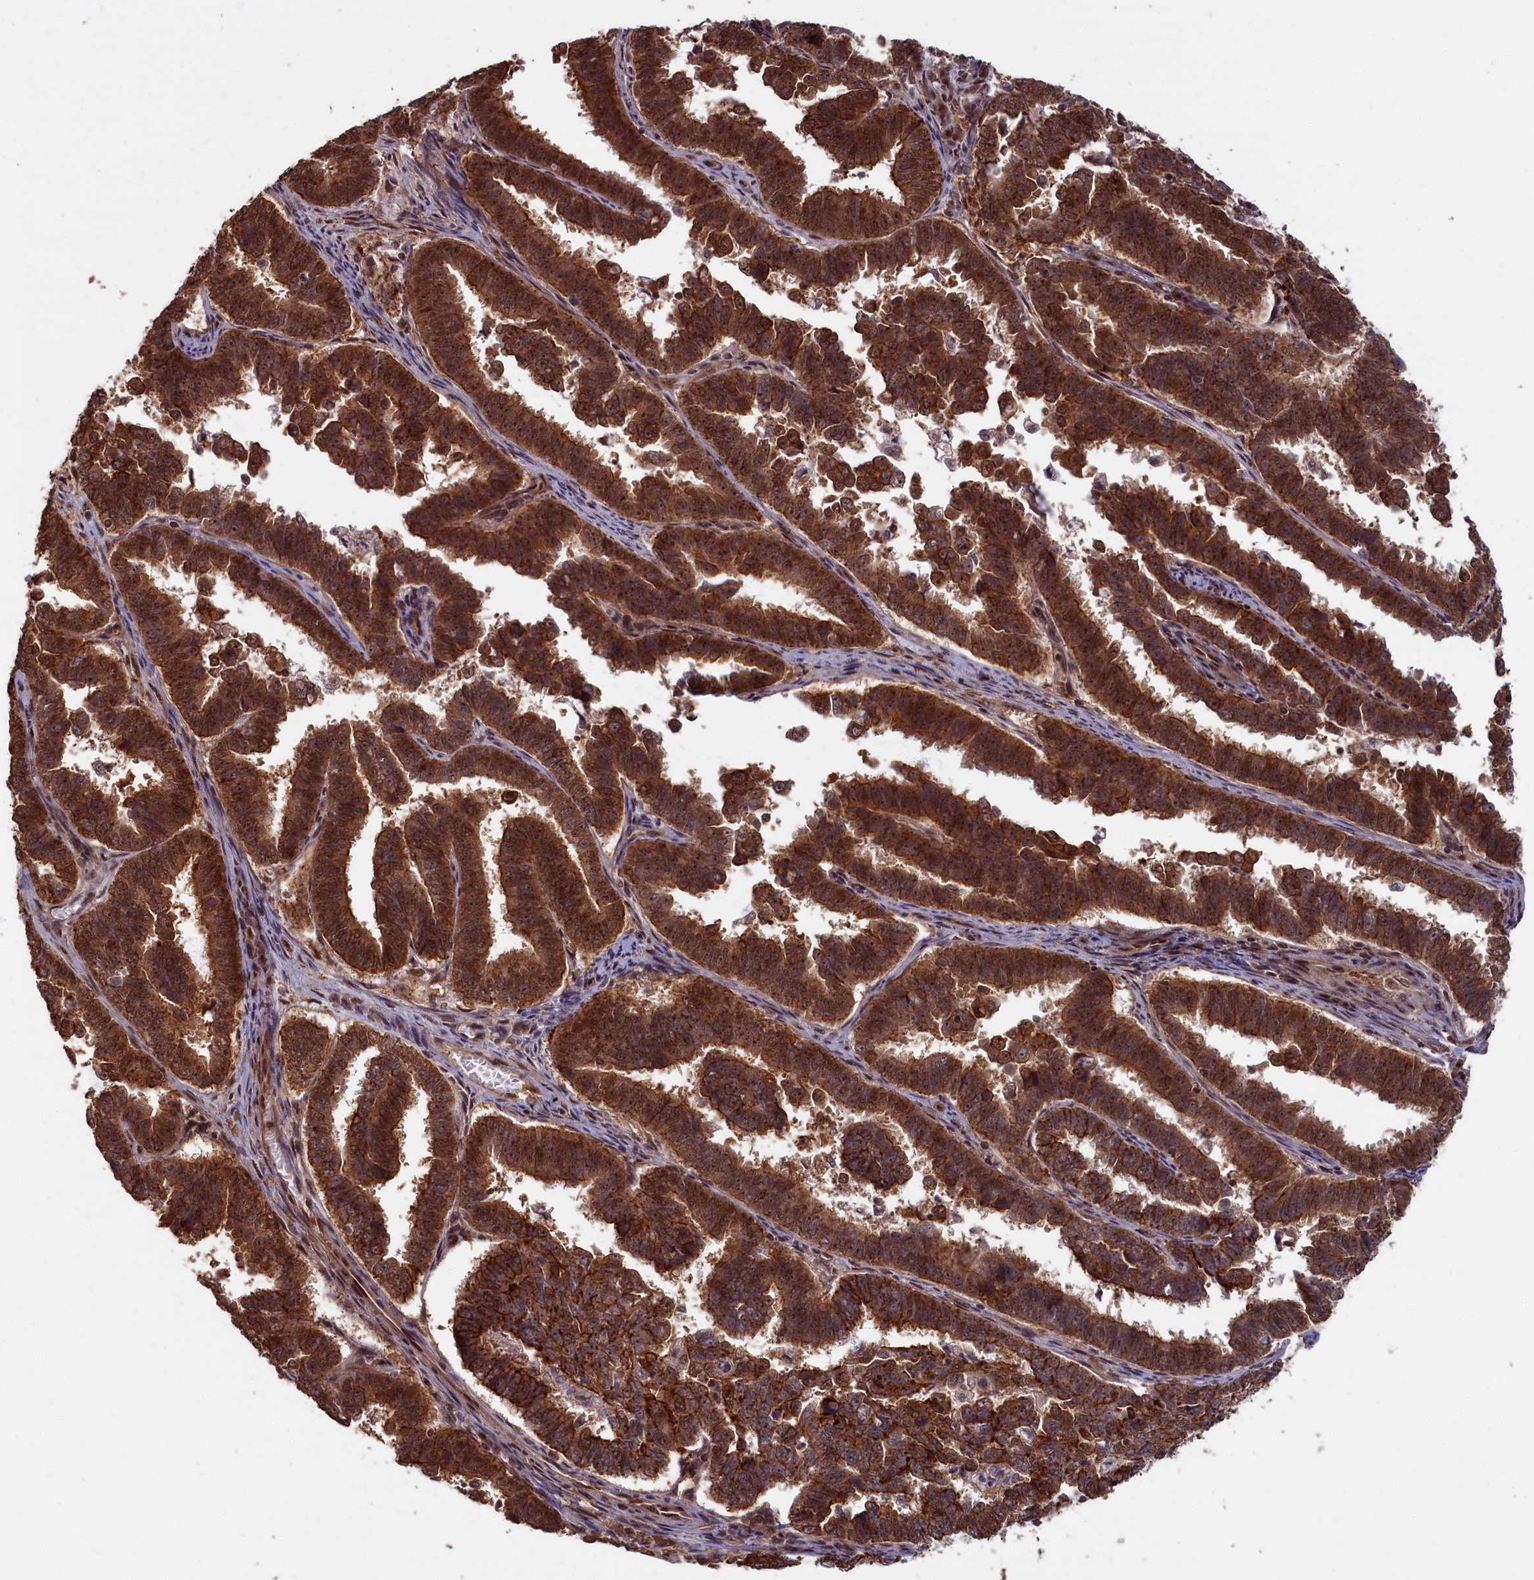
{"staining": {"intensity": "strong", "quantity": ">75%", "location": "cytoplasmic/membranous,nuclear"}, "tissue": "endometrial cancer", "cell_type": "Tumor cells", "image_type": "cancer", "snomed": [{"axis": "morphology", "description": "Adenocarcinoma, NOS"}, {"axis": "topography", "description": "Endometrium"}], "caption": "The photomicrograph reveals immunohistochemical staining of endometrial adenocarcinoma. There is strong cytoplasmic/membranous and nuclear expression is appreciated in about >75% of tumor cells. The protein is shown in brown color, while the nuclei are stained blue.", "gene": "HIF3A", "patient": {"sex": "female", "age": 75}}